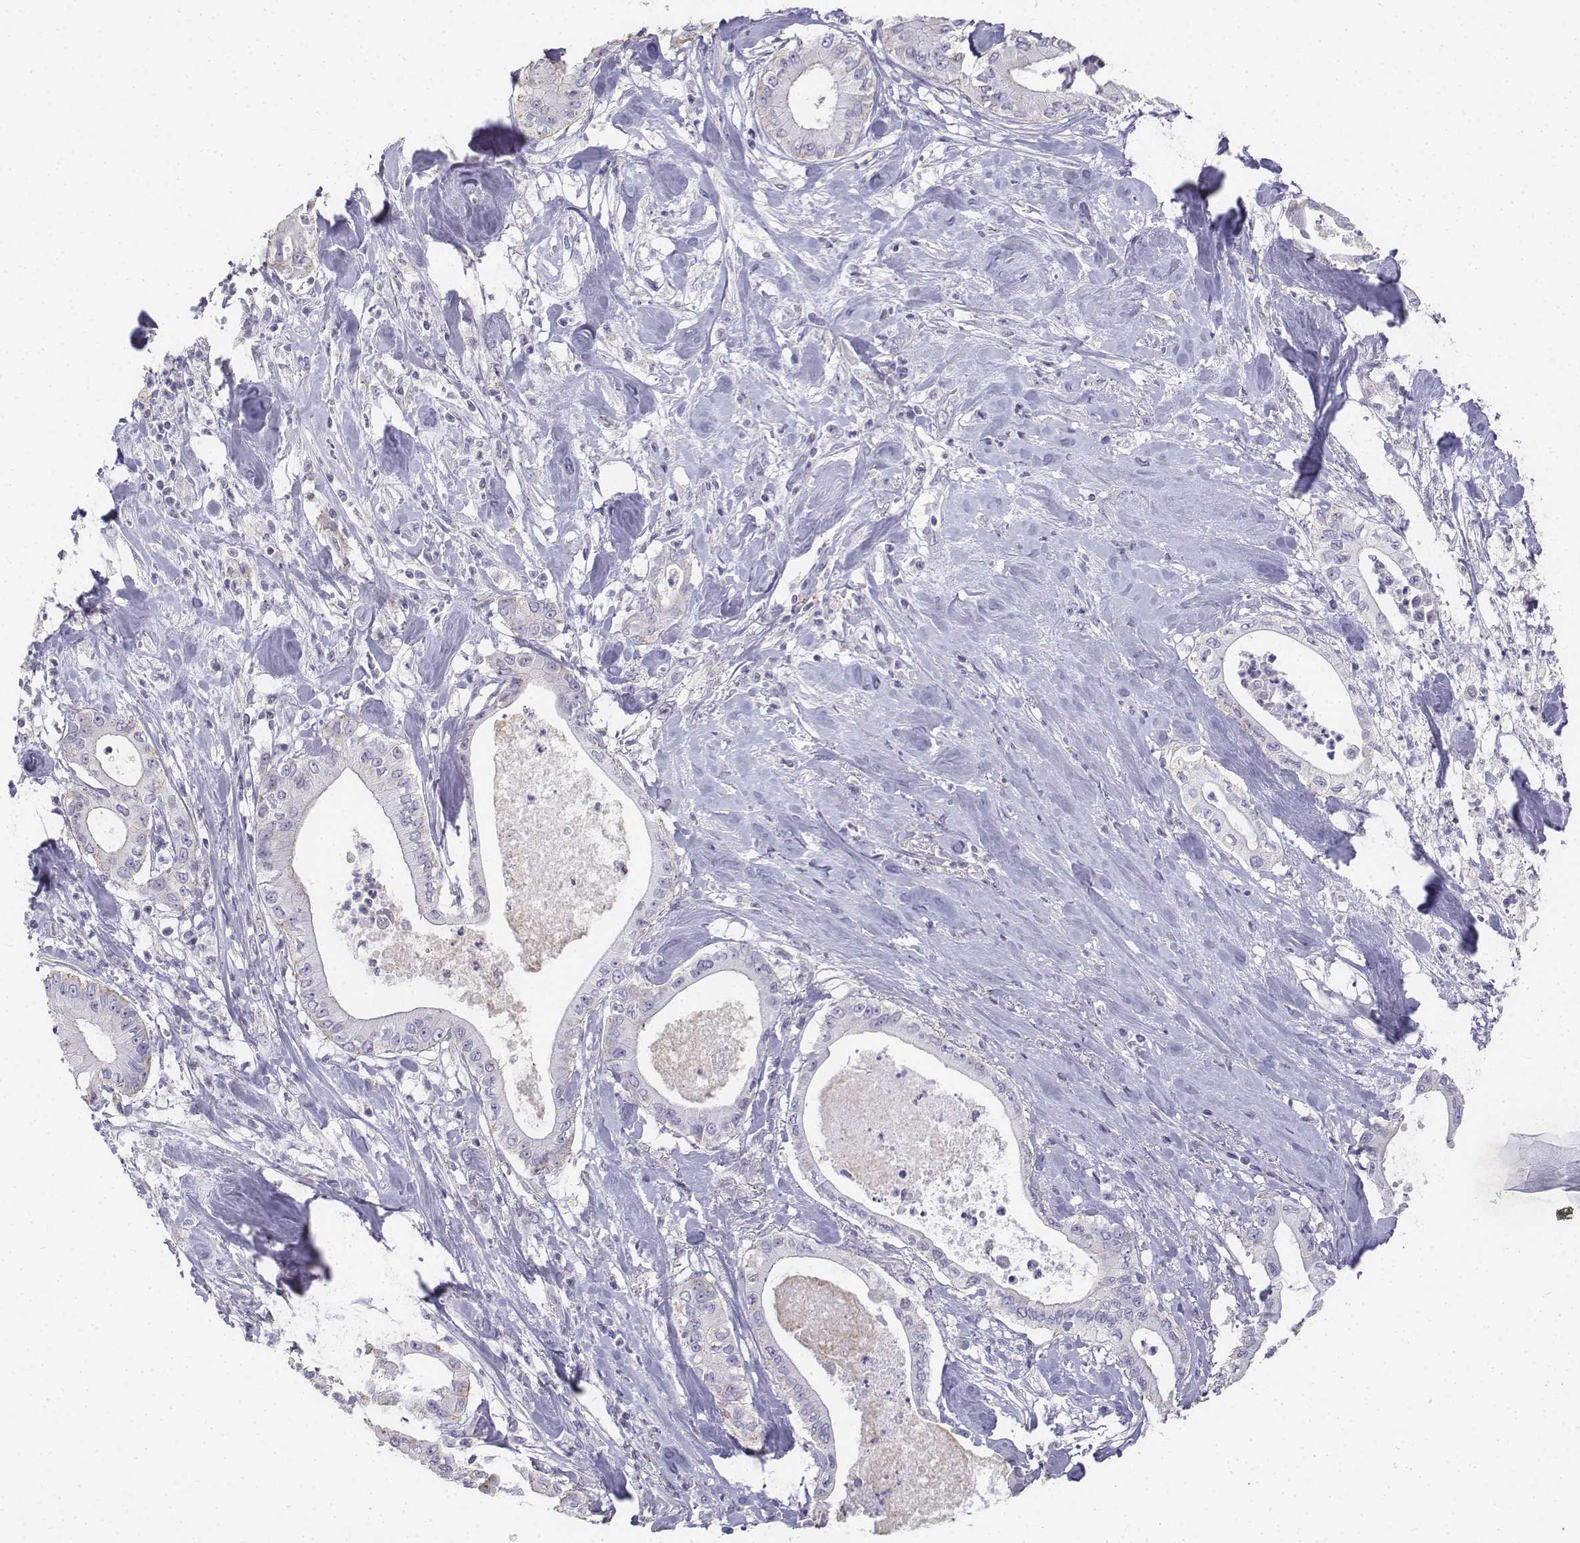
{"staining": {"intensity": "negative", "quantity": "none", "location": "none"}, "tissue": "pancreatic cancer", "cell_type": "Tumor cells", "image_type": "cancer", "snomed": [{"axis": "morphology", "description": "Adenocarcinoma, NOS"}, {"axis": "topography", "description": "Pancreas"}], "caption": "Micrograph shows no protein expression in tumor cells of pancreatic cancer (adenocarcinoma) tissue.", "gene": "LGSN", "patient": {"sex": "male", "age": 71}}